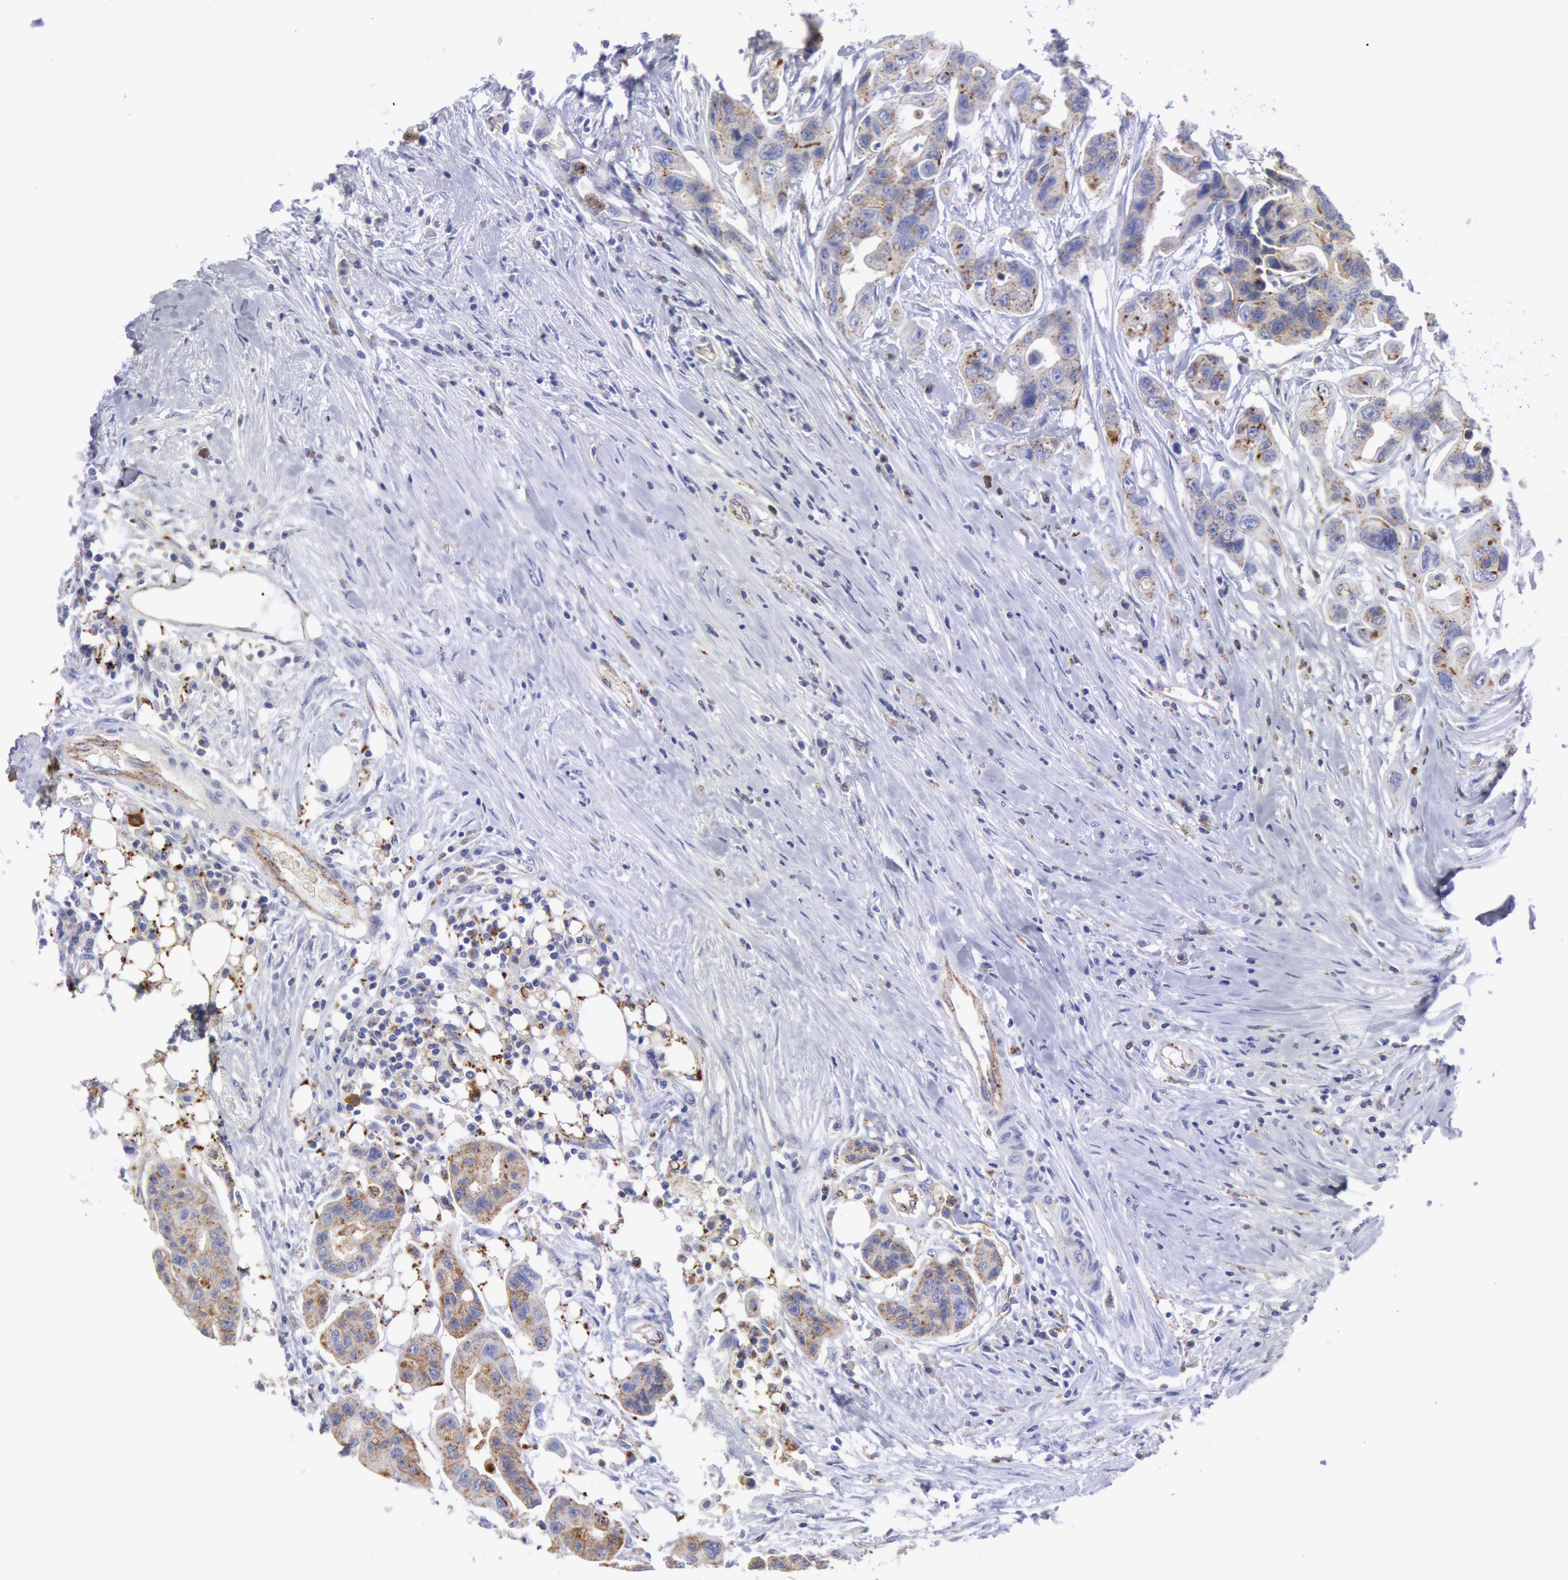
{"staining": {"intensity": "negative", "quantity": "none", "location": "none"}, "tissue": "colorectal cancer", "cell_type": "Tumor cells", "image_type": "cancer", "snomed": [{"axis": "morphology", "description": "Adenocarcinoma, NOS"}, {"axis": "topography", "description": "Colon"}], "caption": "An IHC micrograph of colorectal cancer (adenocarcinoma) is shown. There is no staining in tumor cells of colorectal cancer (adenocarcinoma).", "gene": "FLOT1", "patient": {"sex": "female", "age": 70}}